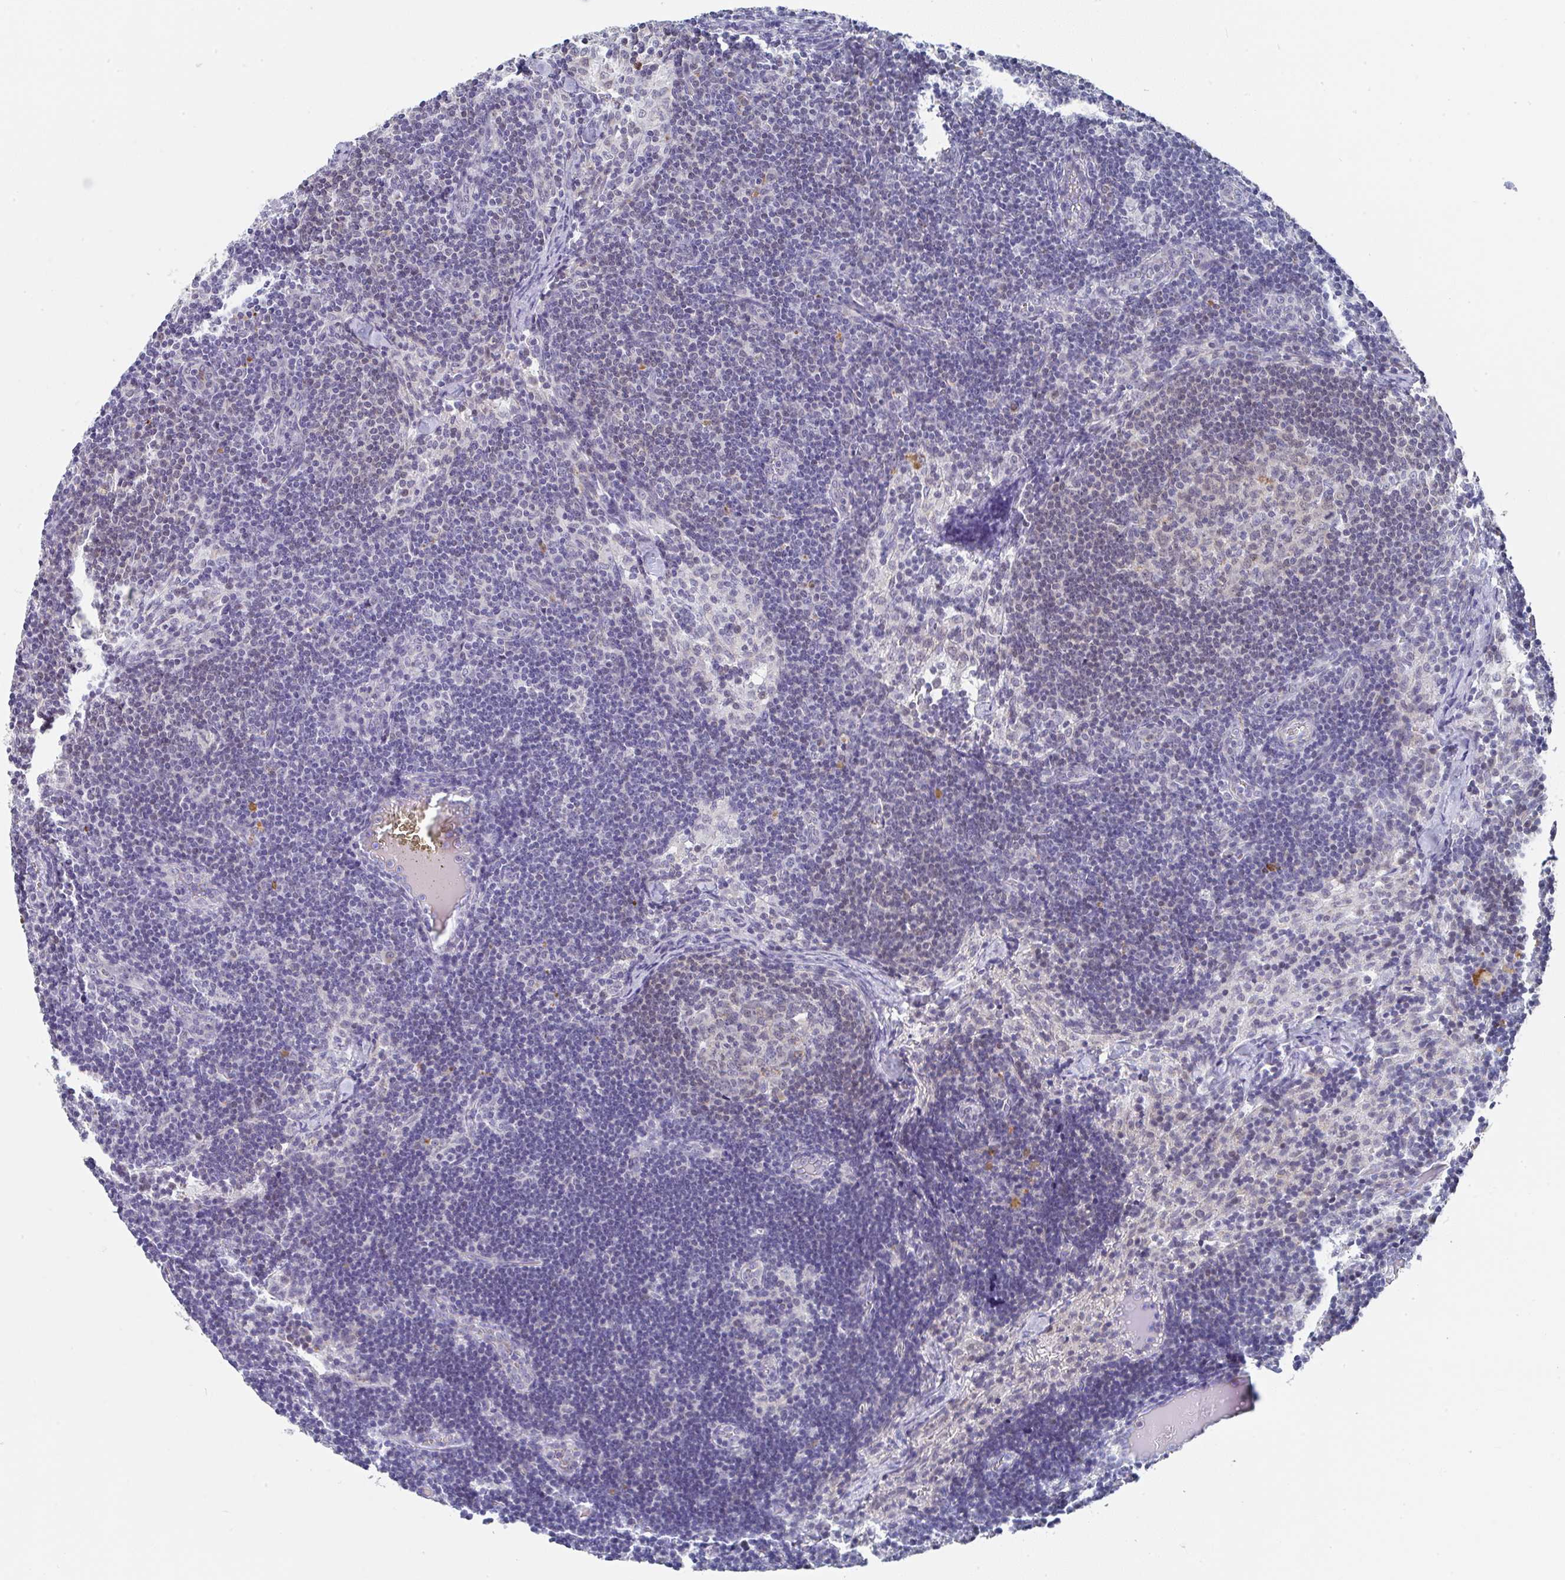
{"staining": {"intensity": "negative", "quantity": "none", "location": "none"}, "tissue": "lymph node", "cell_type": "Germinal center cells", "image_type": "normal", "snomed": [{"axis": "morphology", "description": "Normal tissue, NOS"}, {"axis": "topography", "description": "Lymph node"}], "caption": "The IHC histopathology image has no significant expression in germinal center cells of lymph node.", "gene": "NCF1", "patient": {"sex": "female", "age": 31}}